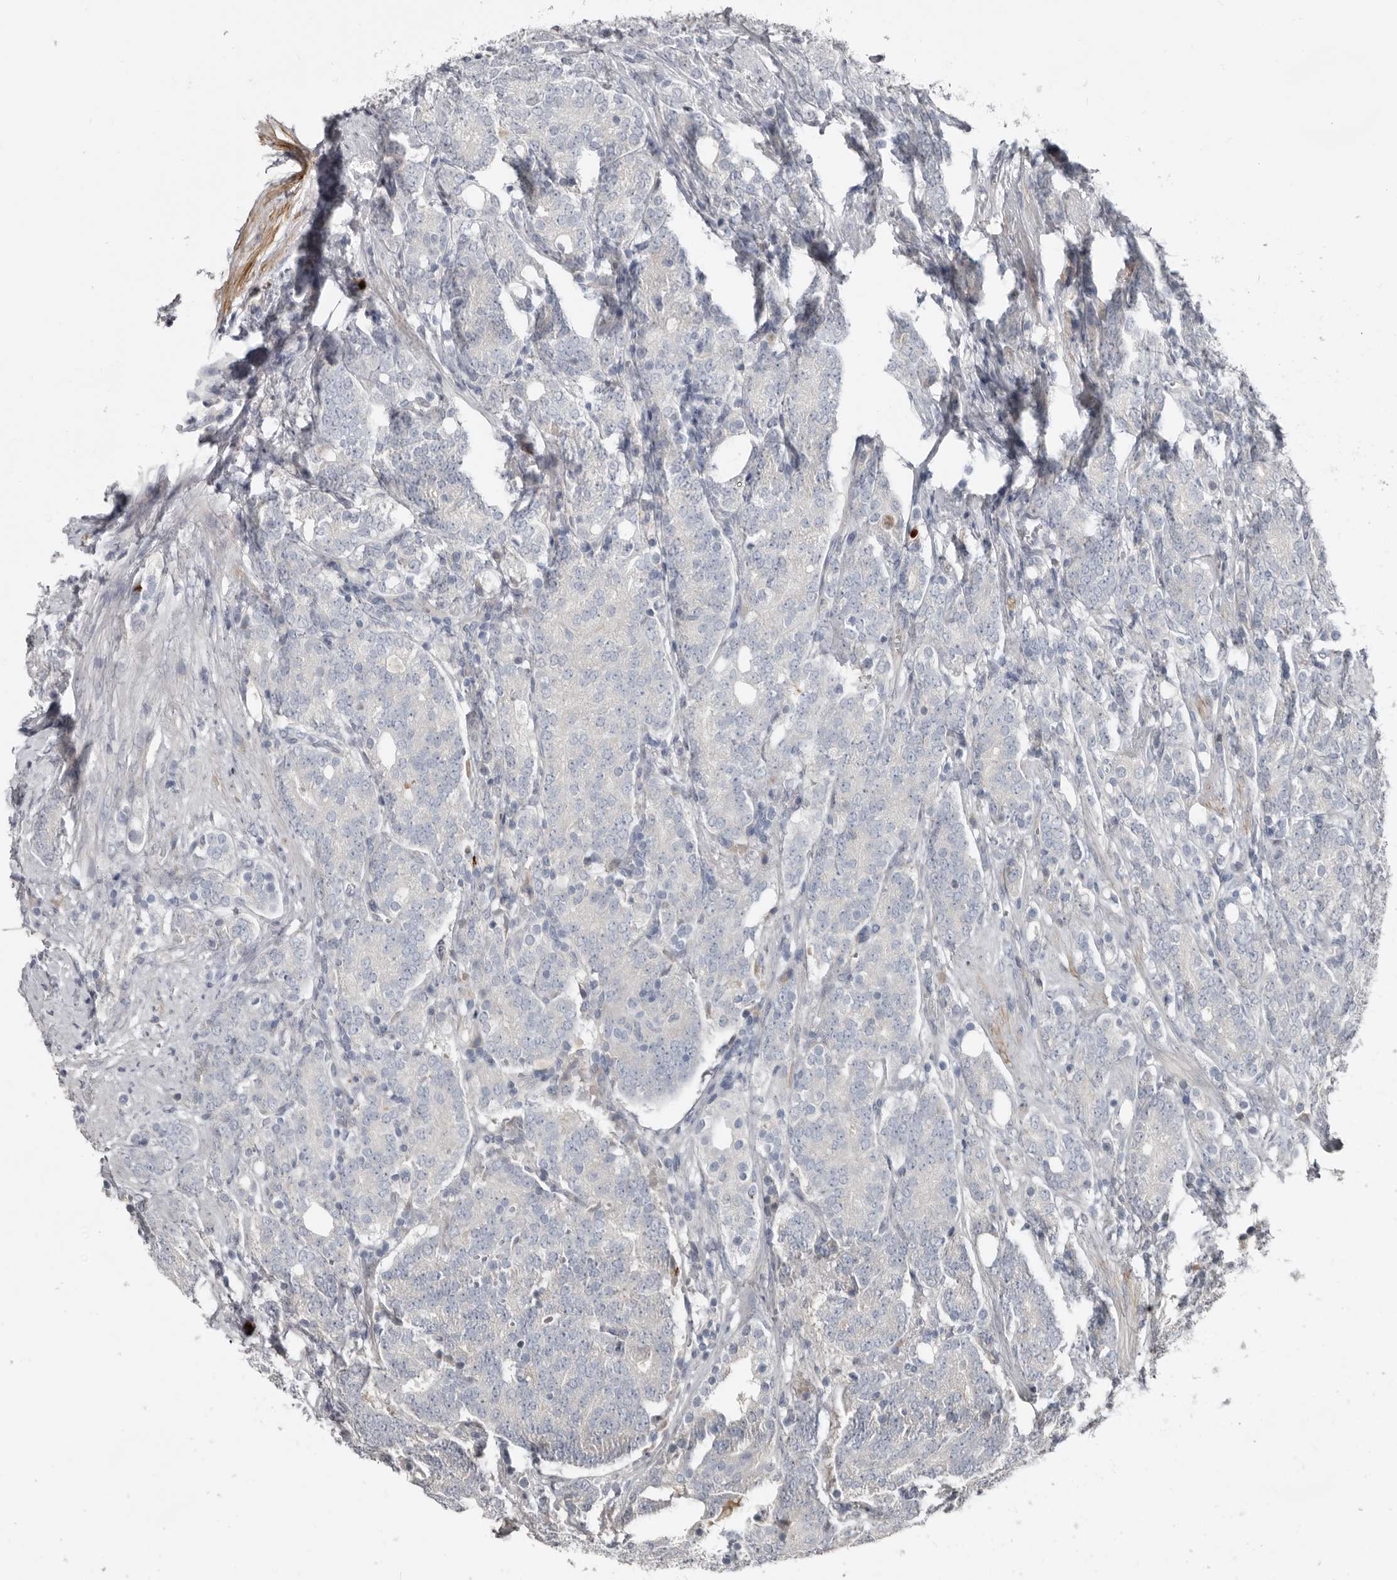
{"staining": {"intensity": "negative", "quantity": "none", "location": "none"}, "tissue": "prostate cancer", "cell_type": "Tumor cells", "image_type": "cancer", "snomed": [{"axis": "morphology", "description": "Adenocarcinoma, High grade"}, {"axis": "topography", "description": "Prostate"}], "caption": "Immunohistochemical staining of prostate cancer demonstrates no significant staining in tumor cells. Brightfield microscopy of IHC stained with DAB (3,3'-diaminobenzidine) (brown) and hematoxylin (blue), captured at high magnification.", "gene": "ZNF114", "patient": {"sex": "male", "age": 57}}